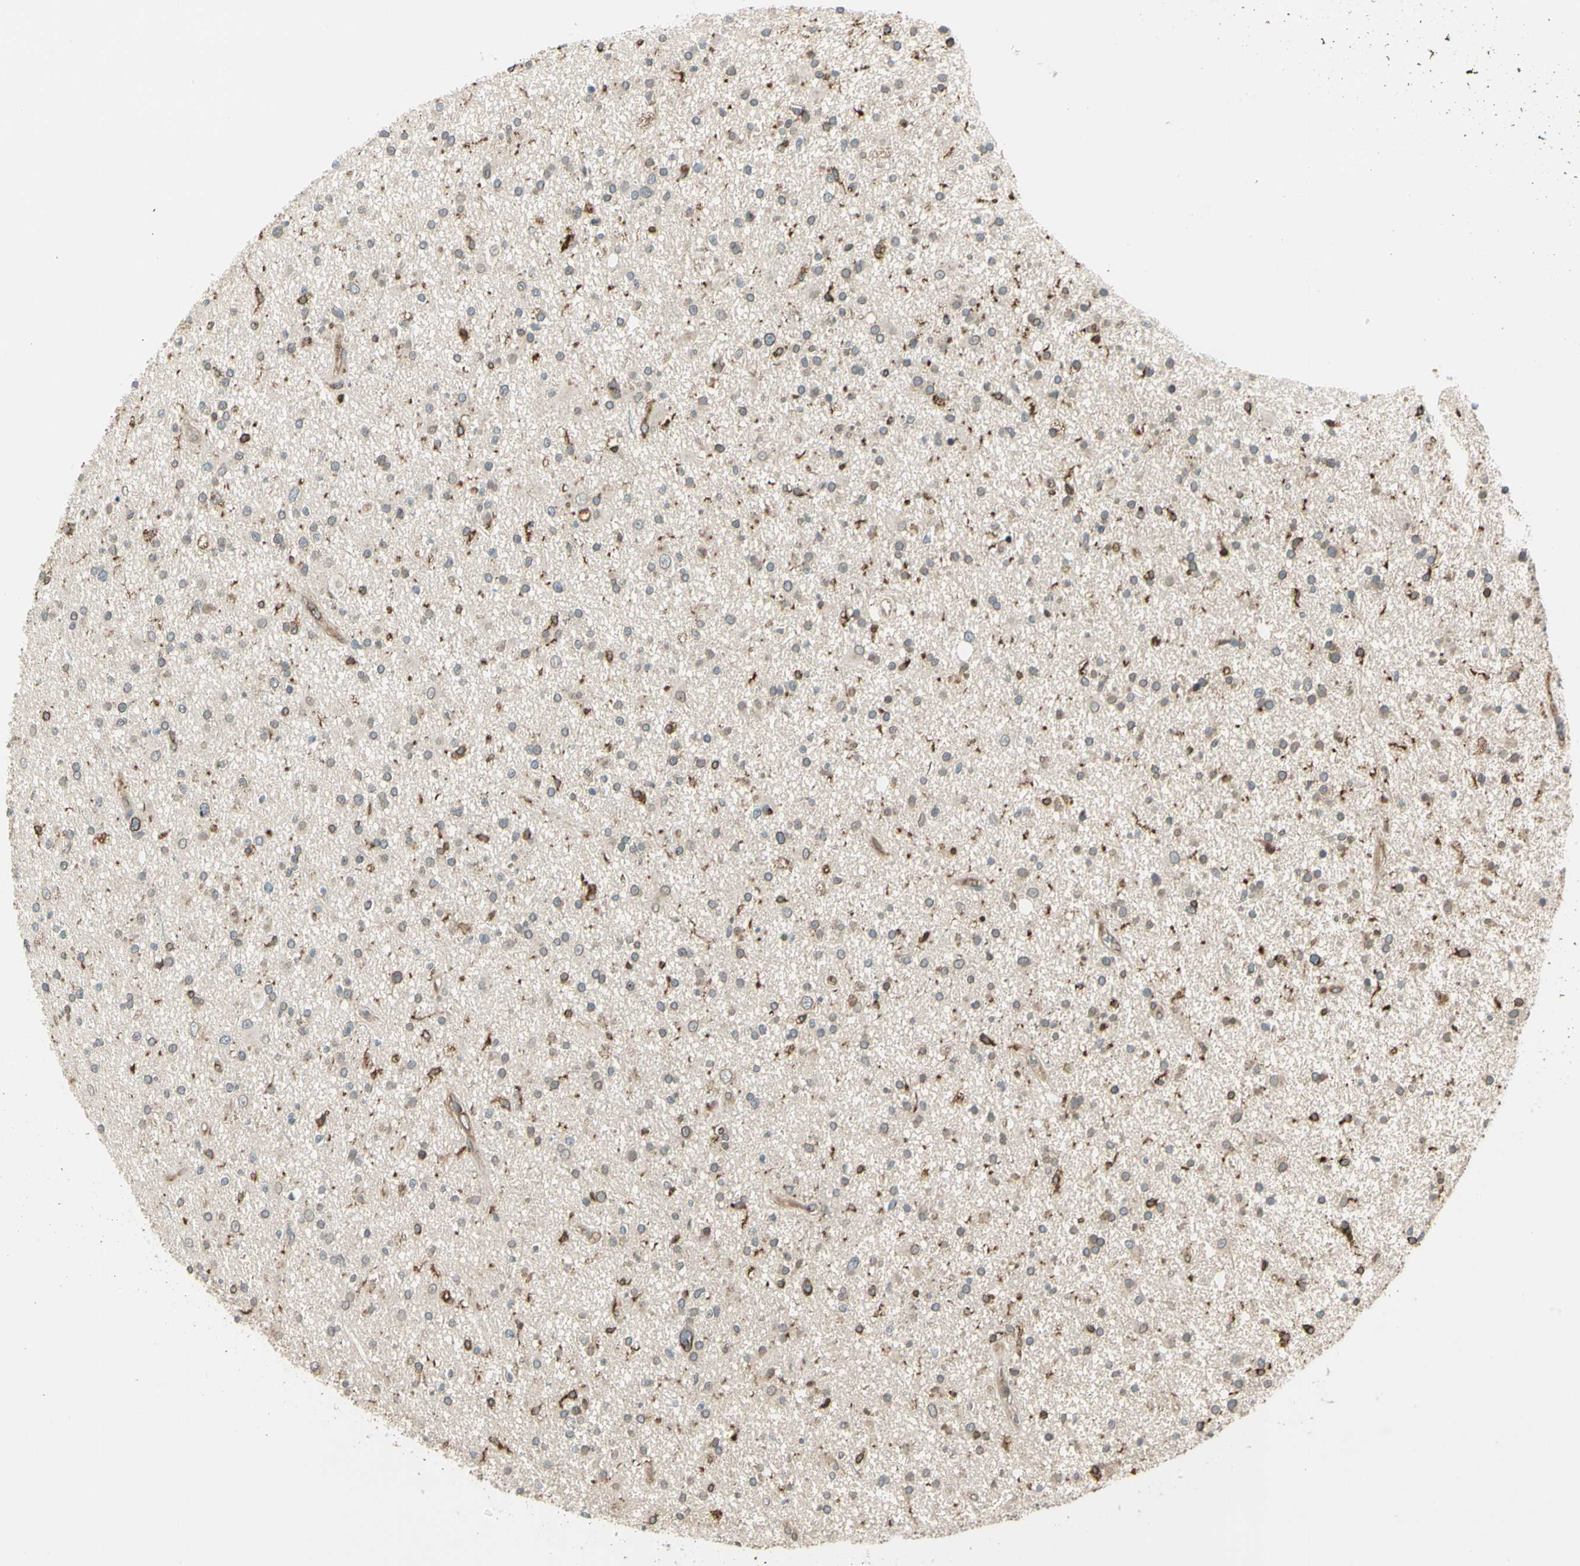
{"staining": {"intensity": "moderate", "quantity": "<25%", "location": "cytoplasmic/membranous,nuclear"}, "tissue": "glioma", "cell_type": "Tumor cells", "image_type": "cancer", "snomed": [{"axis": "morphology", "description": "Glioma, malignant, High grade"}, {"axis": "topography", "description": "Brain"}], "caption": "Immunohistochemistry (IHC) of human malignant glioma (high-grade) shows low levels of moderate cytoplasmic/membranous and nuclear staining in about <25% of tumor cells.", "gene": "TRIO", "patient": {"sex": "male", "age": 33}}